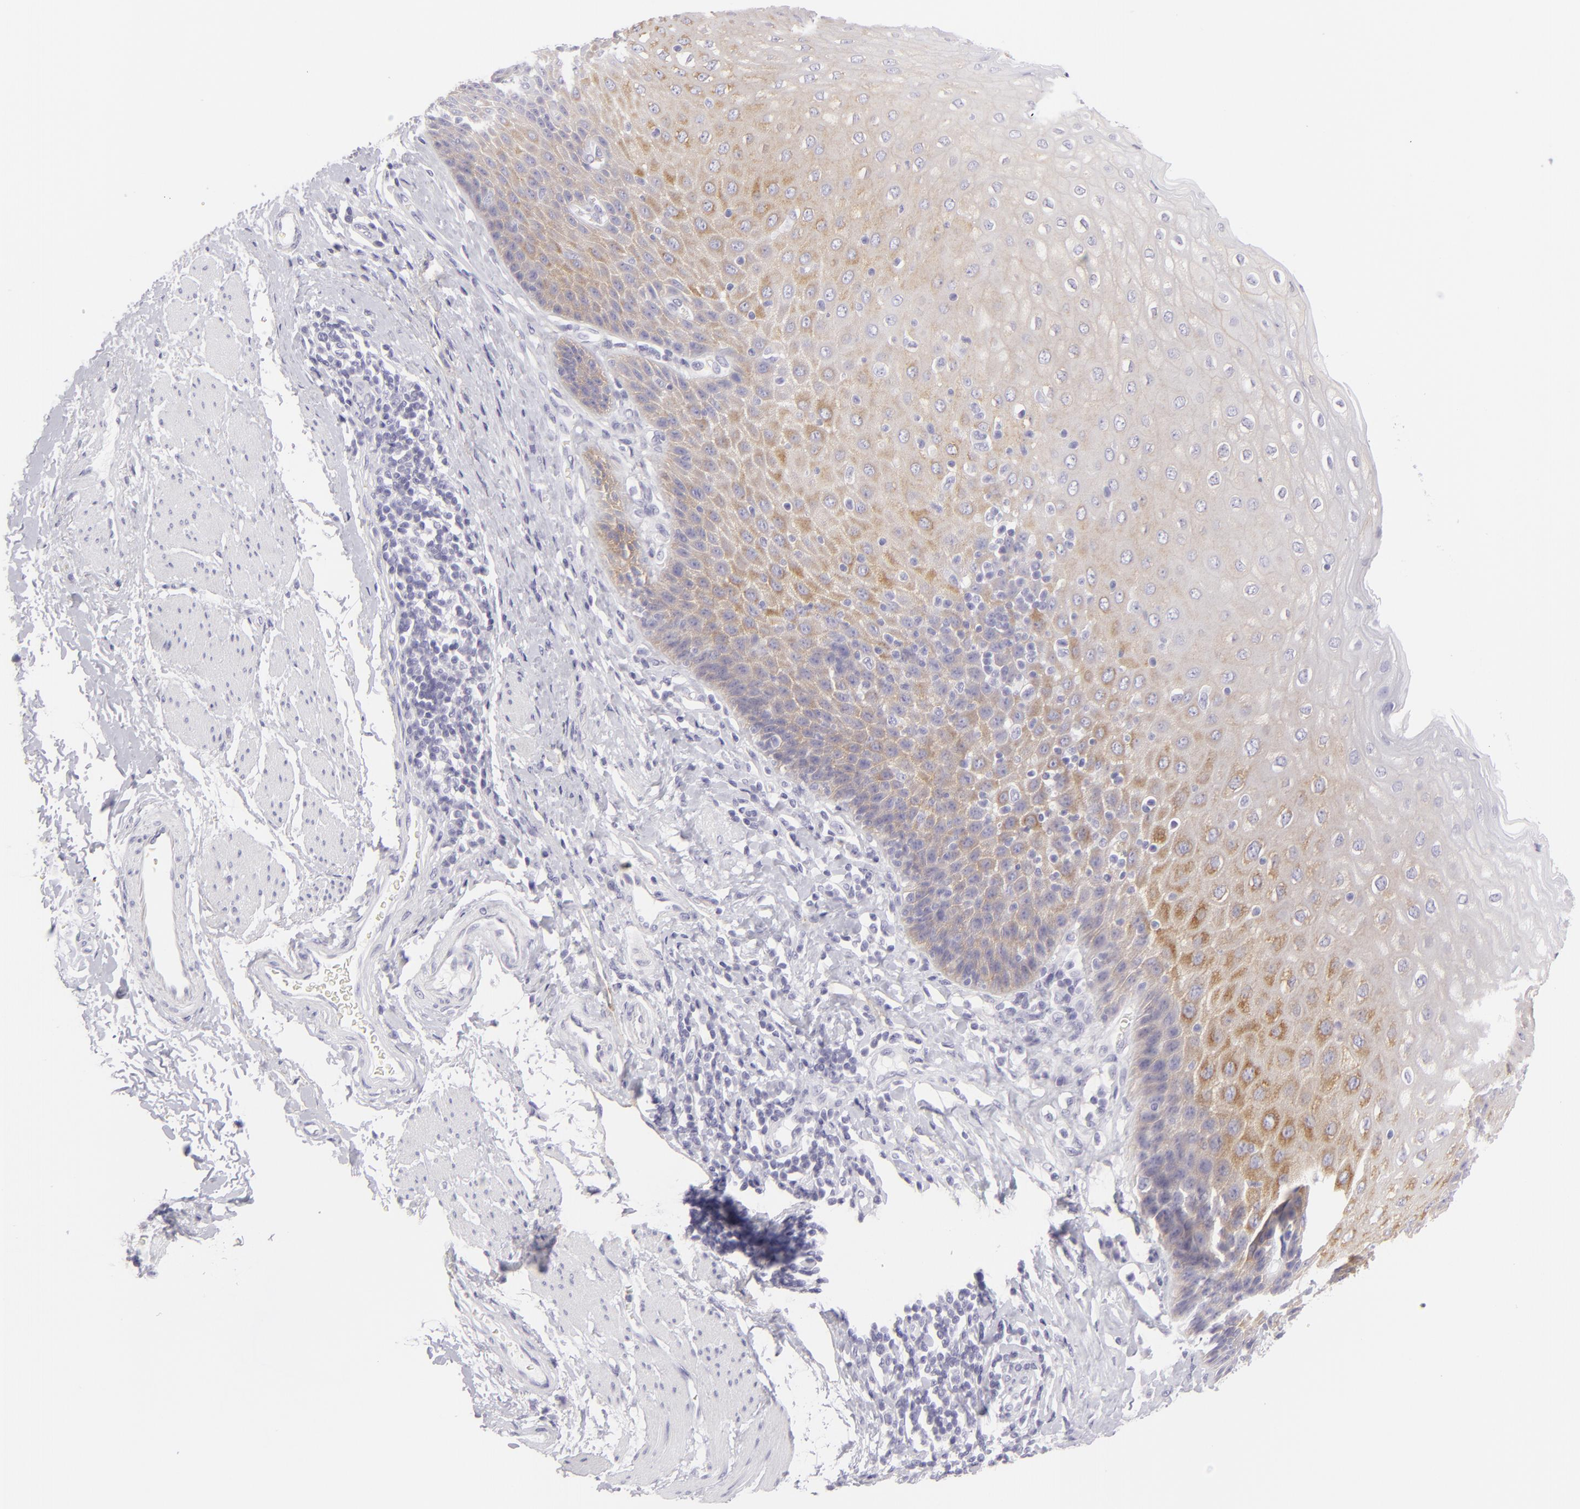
{"staining": {"intensity": "weak", "quantity": "25%-75%", "location": "cytoplasmic/membranous"}, "tissue": "esophagus", "cell_type": "Squamous epithelial cells", "image_type": "normal", "snomed": [{"axis": "morphology", "description": "Normal tissue, NOS"}, {"axis": "topography", "description": "Esophagus"}], "caption": "The immunohistochemical stain labels weak cytoplasmic/membranous positivity in squamous epithelial cells of normal esophagus. The staining was performed using DAB (3,3'-diaminobenzidine), with brown indicating positive protein expression. Nuclei are stained blue with hematoxylin.", "gene": "DLG4", "patient": {"sex": "female", "age": 61}}